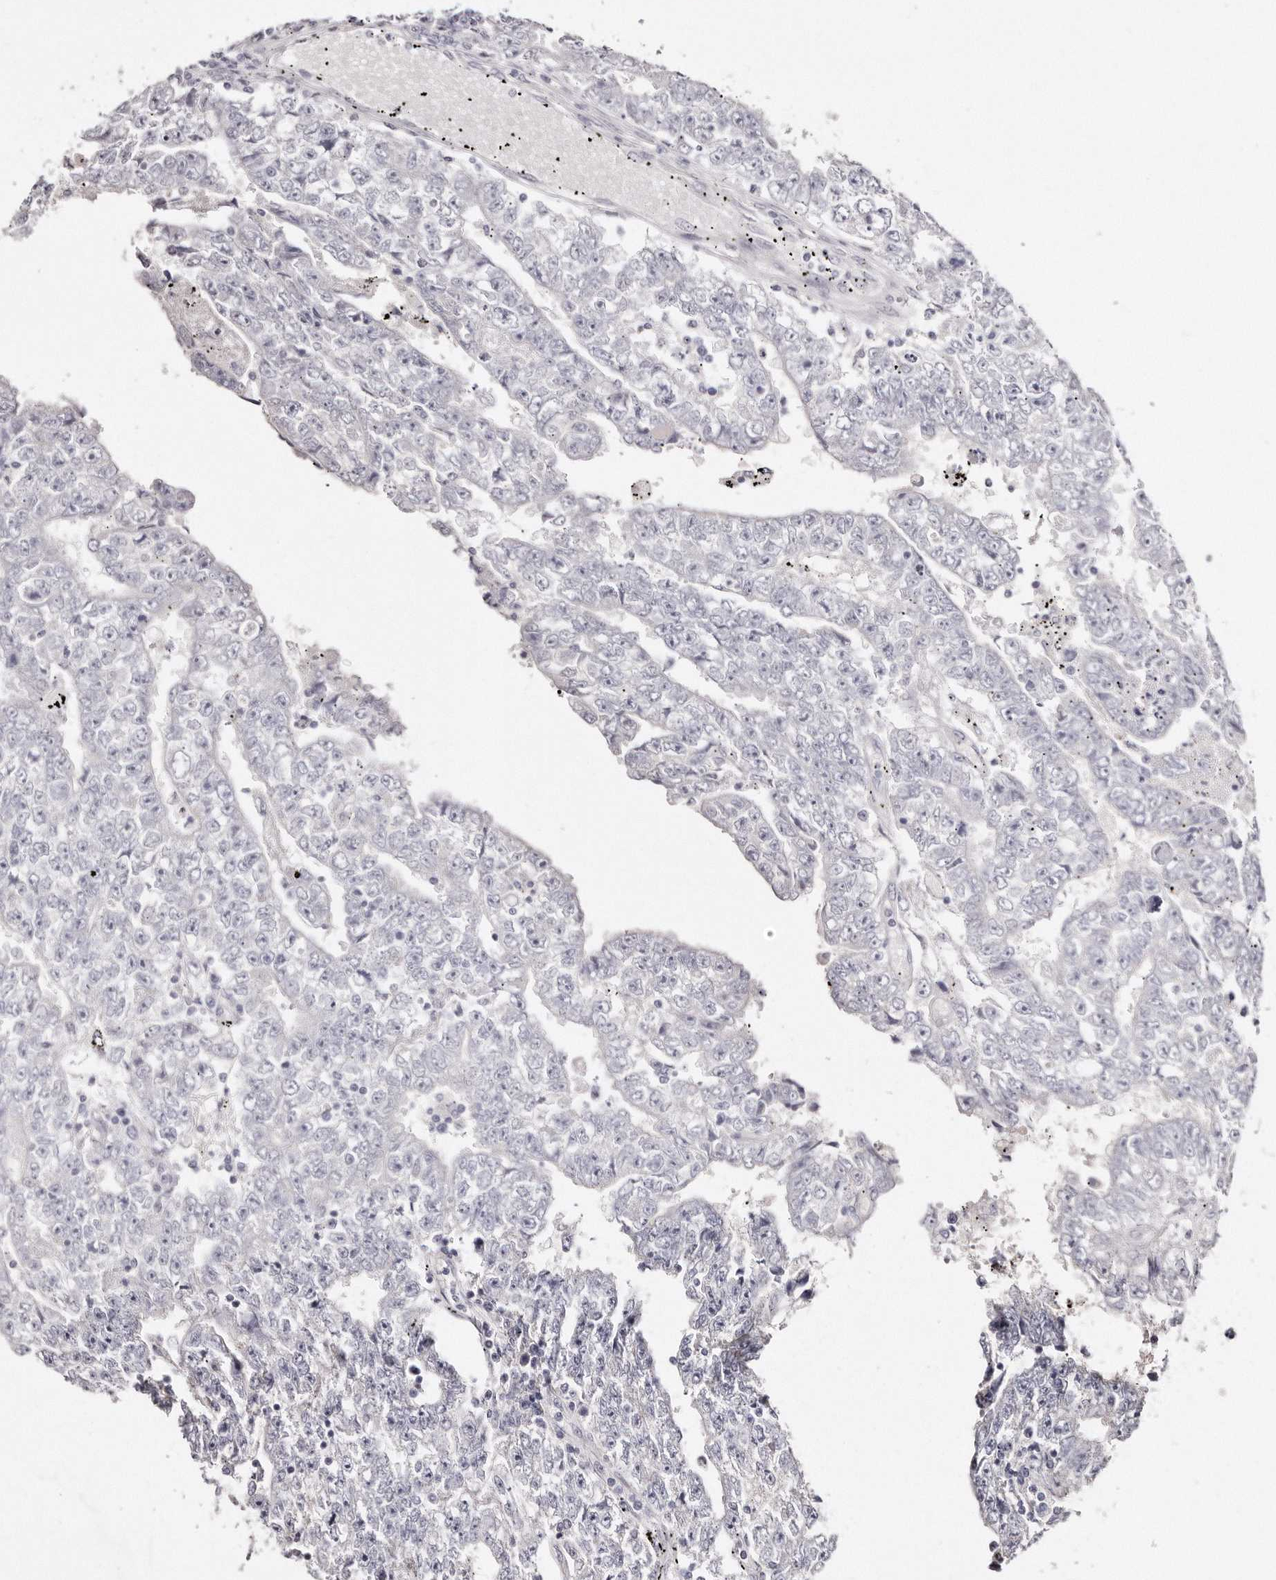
{"staining": {"intensity": "negative", "quantity": "none", "location": "none"}, "tissue": "testis cancer", "cell_type": "Tumor cells", "image_type": "cancer", "snomed": [{"axis": "morphology", "description": "Carcinoma, Embryonal, NOS"}, {"axis": "topography", "description": "Testis"}], "caption": "A micrograph of embryonal carcinoma (testis) stained for a protein demonstrates no brown staining in tumor cells.", "gene": "AKNAD1", "patient": {"sex": "male", "age": 25}}